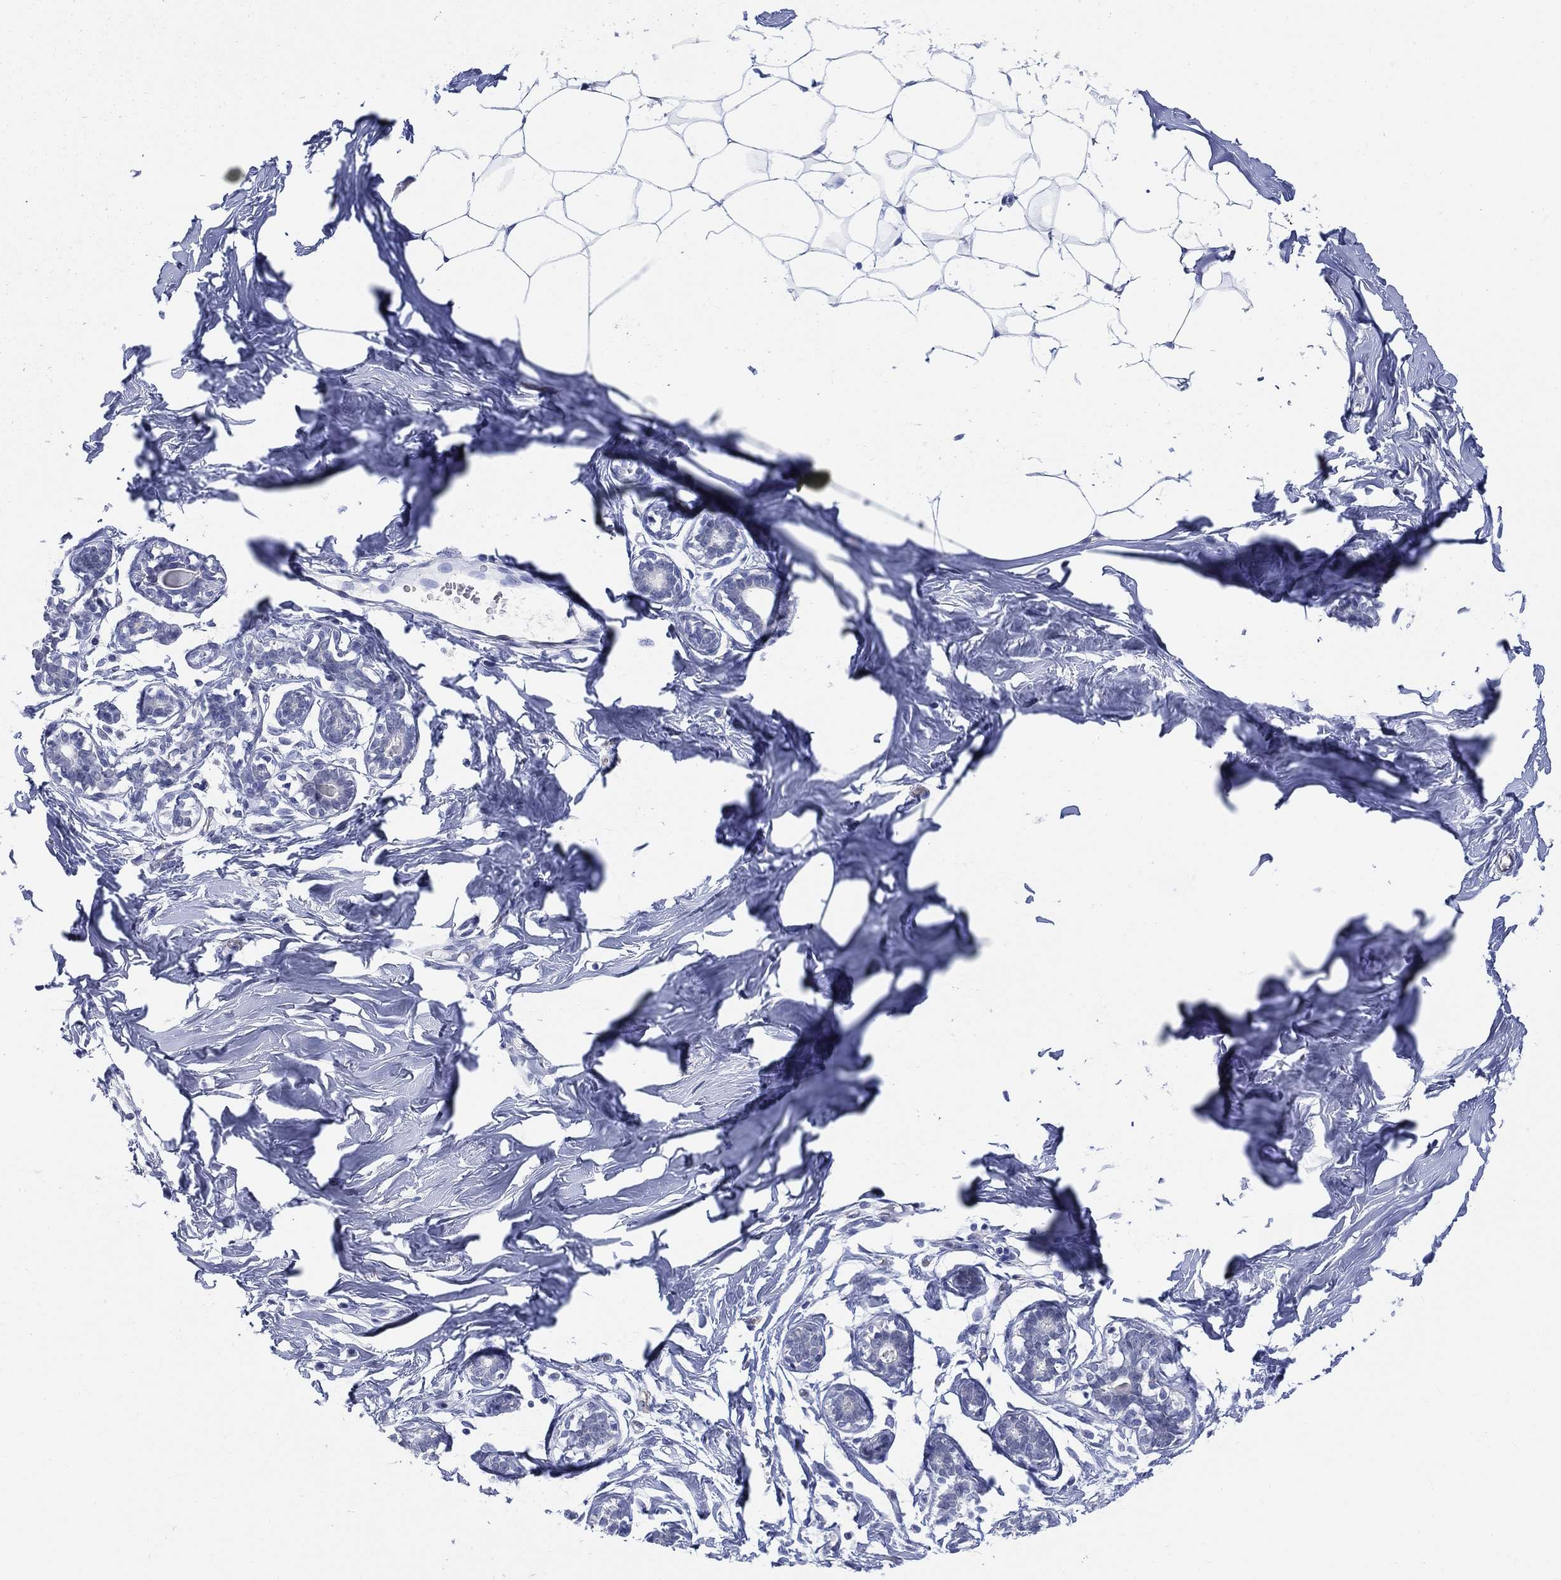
{"staining": {"intensity": "negative", "quantity": "none", "location": "none"}, "tissue": "breast", "cell_type": "Adipocytes", "image_type": "normal", "snomed": [{"axis": "morphology", "description": "Normal tissue, NOS"}, {"axis": "morphology", "description": "Lobular carcinoma, in situ"}, {"axis": "topography", "description": "Breast"}], "caption": "IHC of benign human breast exhibits no expression in adipocytes.", "gene": "C5orf46", "patient": {"sex": "female", "age": 35}}